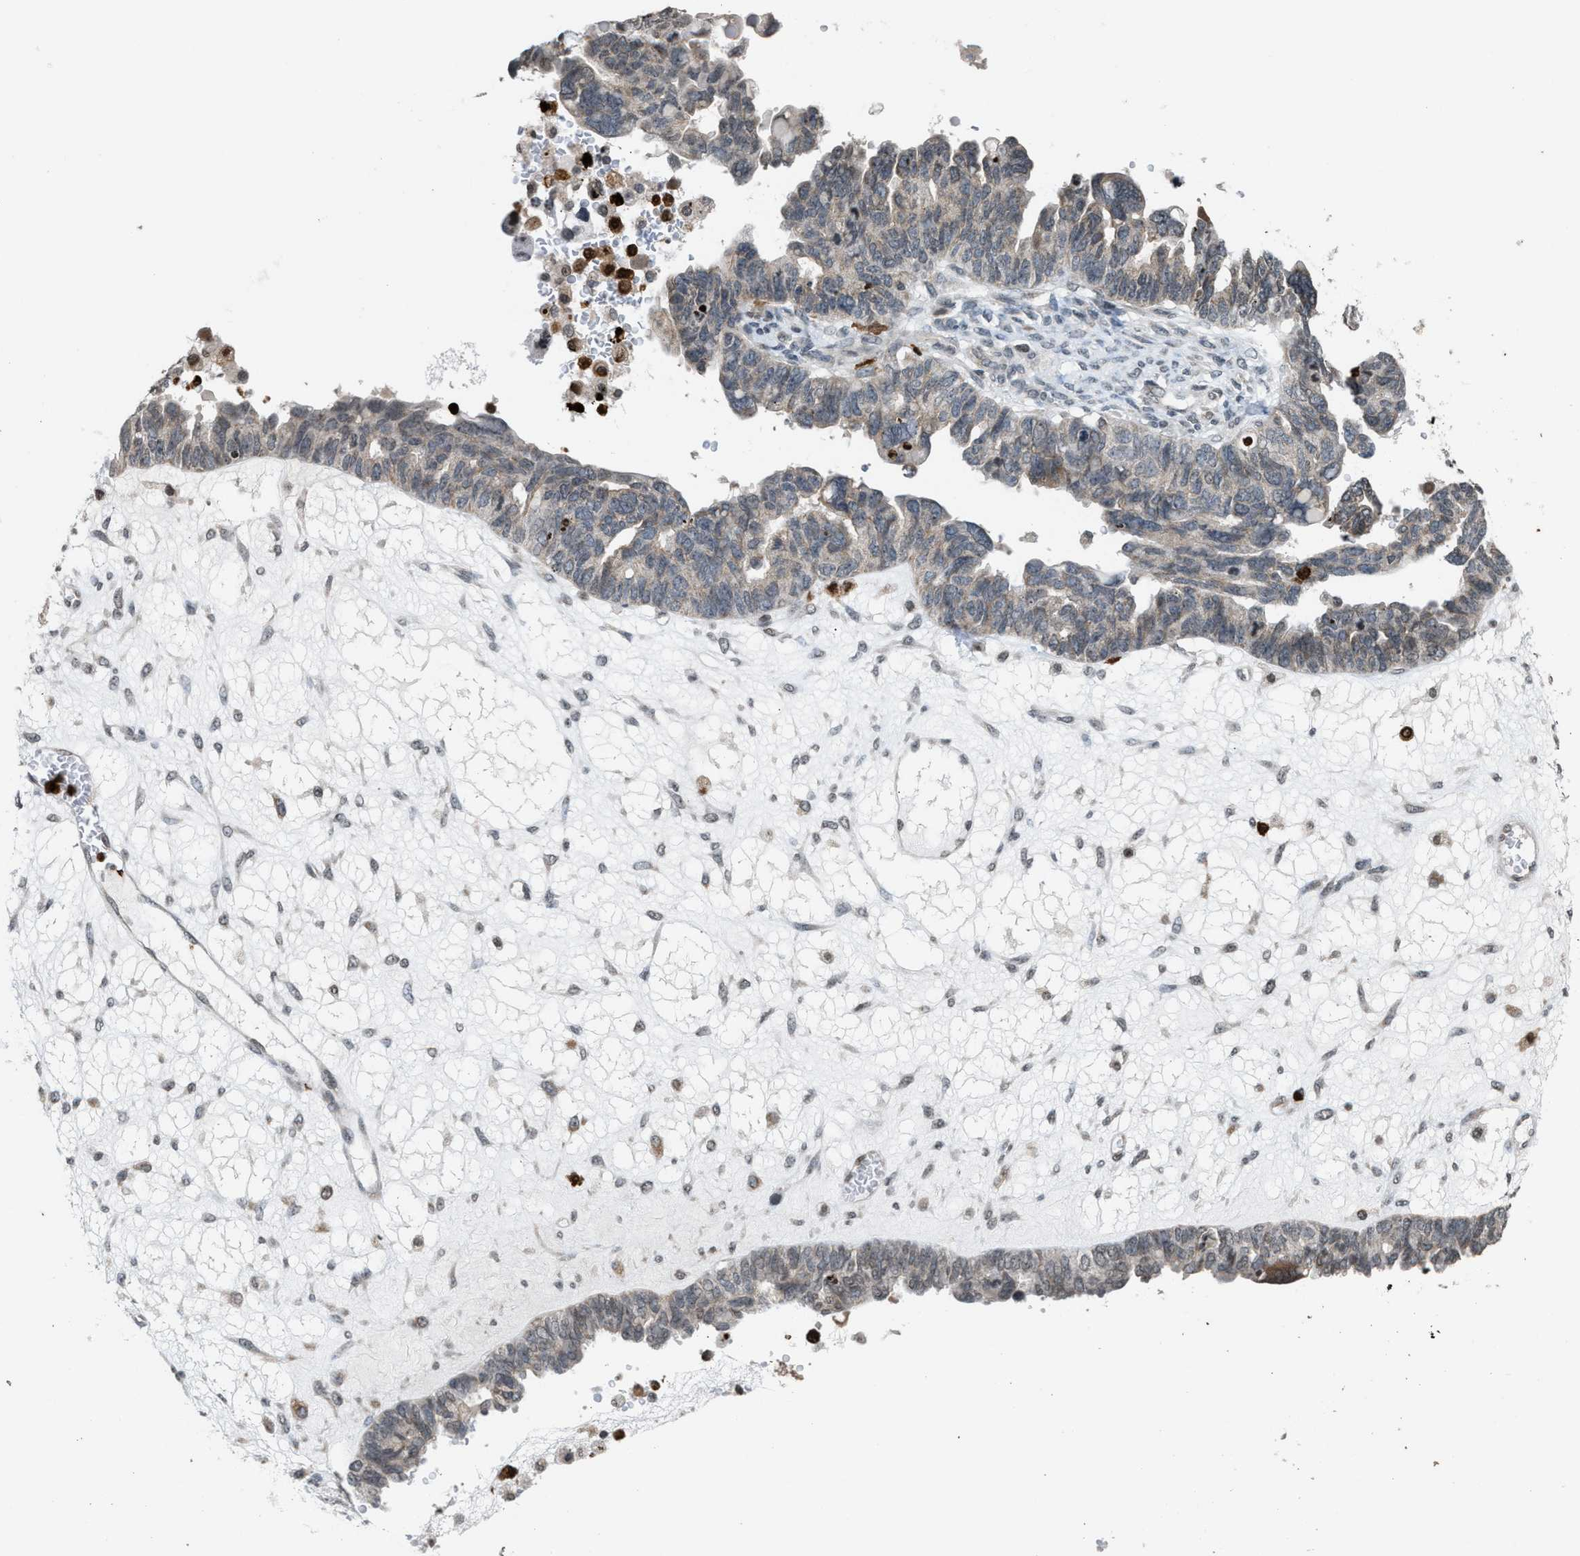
{"staining": {"intensity": "weak", "quantity": "<25%", "location": "cytoplasmic/membranous"}, "tissue": "ovarian cancer", "cell_type": "Tumor cells", "image_type": "cancer", "snomed": [{"axis": "morphology", "description": "Cystadenocarcinoma, serous, NOS"}, {"axis": "topography", "description": "Ovary"}], "caption": "DAB (3,3'-diaminobenzidine) immunohistochemical staining of serous cystadenocarcinoma (ovarian) shows no significant positivity in tumor cells.", "gene": "PRUNE2", "patient": {"sex": "female", "age": 79}}